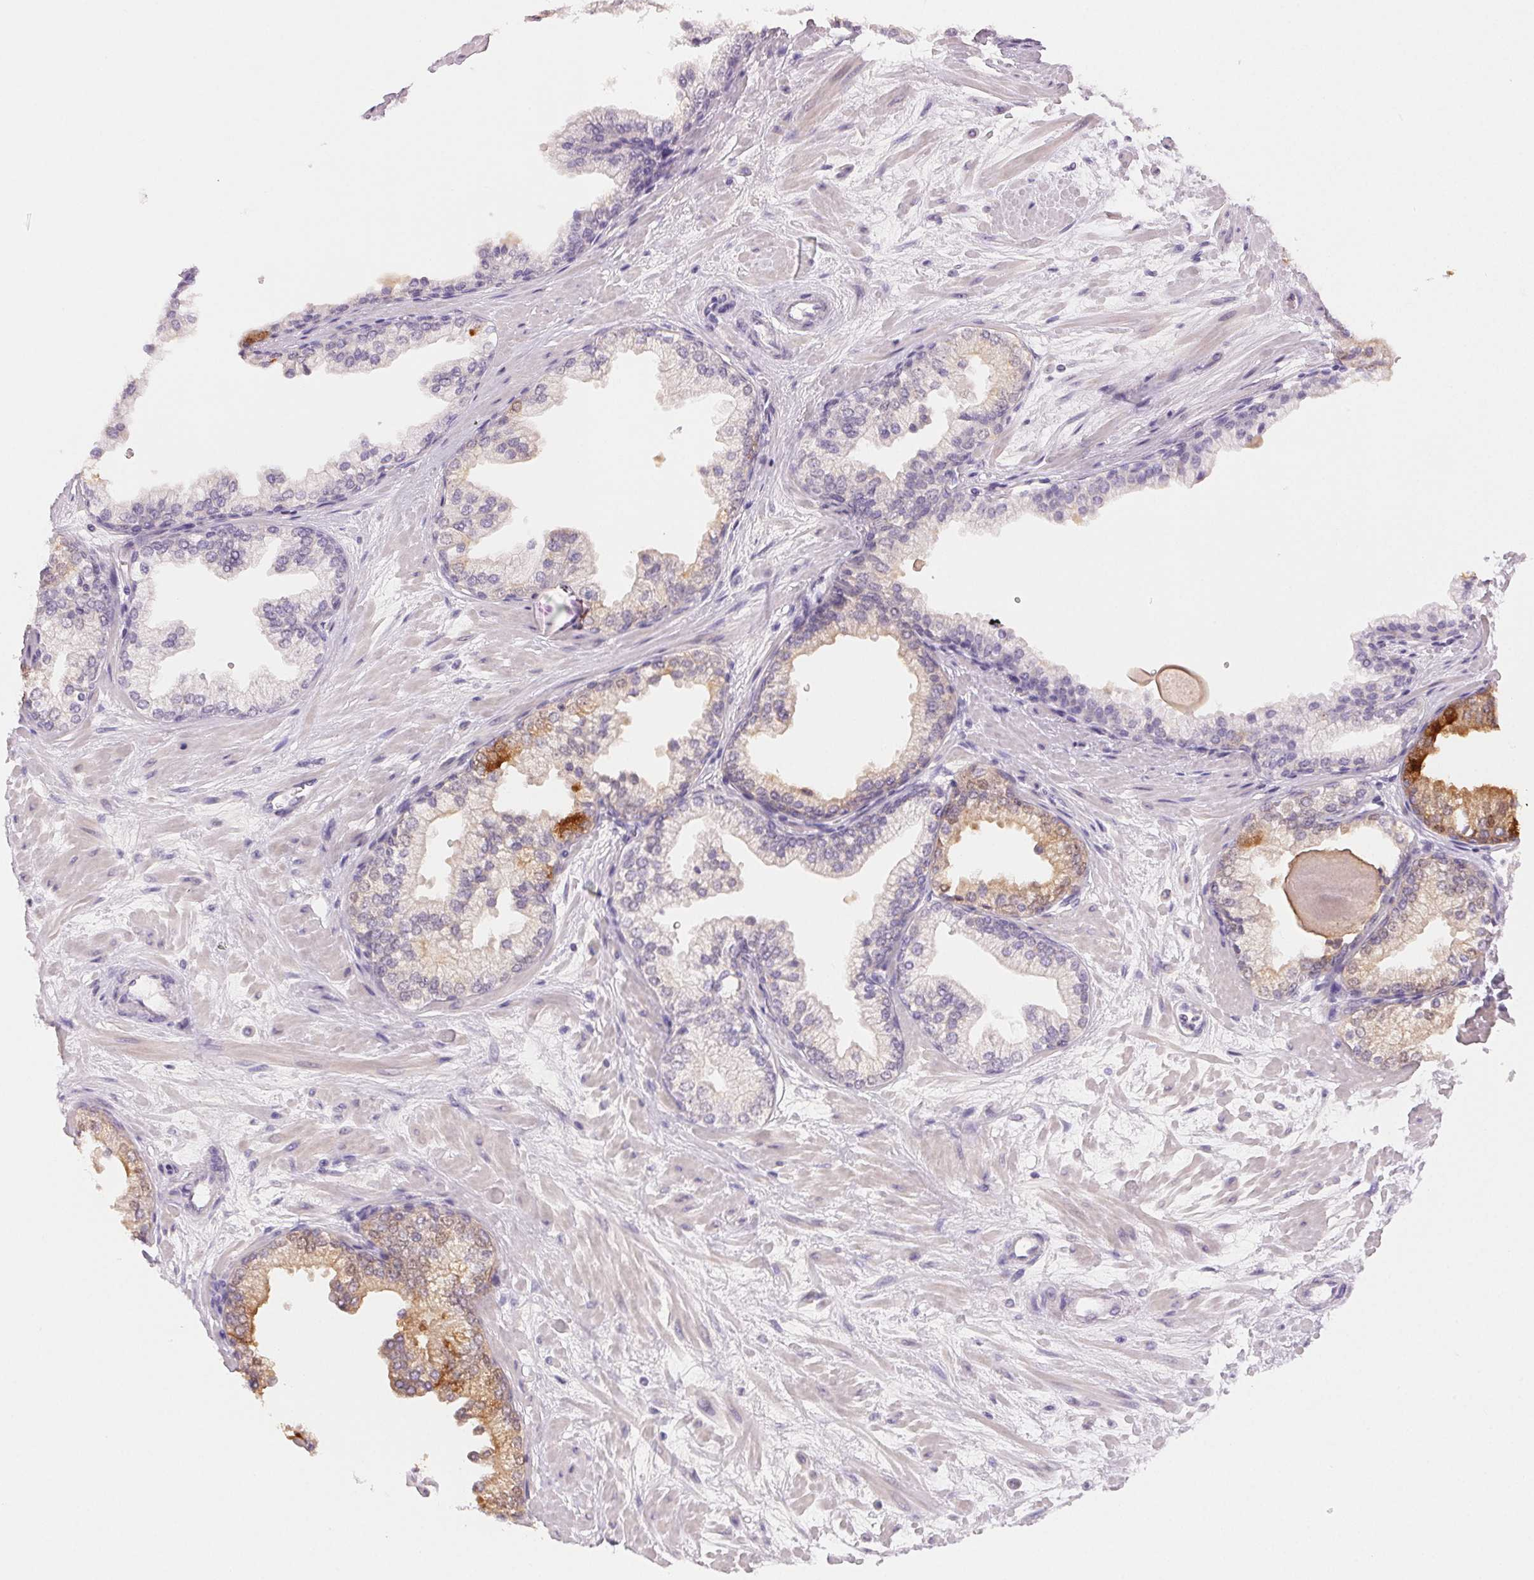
{"staining": {"intensity": "moderate", "quantity": "<25%", "location": "cytoplasmic/membranous"}, "tissue": "prostate", "cell_type": "Glandular cells", "image_type": "normal", "snomed": [{"axis": "morphology", "description": "Normal tissue, NOS"}, {"axis": "topography", "description": "Prostate"}, {"axis": "topography", "description": "Peripheral nerve tissue"}], "caption": "Protein staining by immunohistochemistry displays moderate cytoplasmic/membranous staining in approximately <25% of glandular cells in normal prostate. The protein is shown in brown color, while the nuclei are stained blue.", "gene": "BPIFB2", "patient": {"sex": "male", "age": 61}}